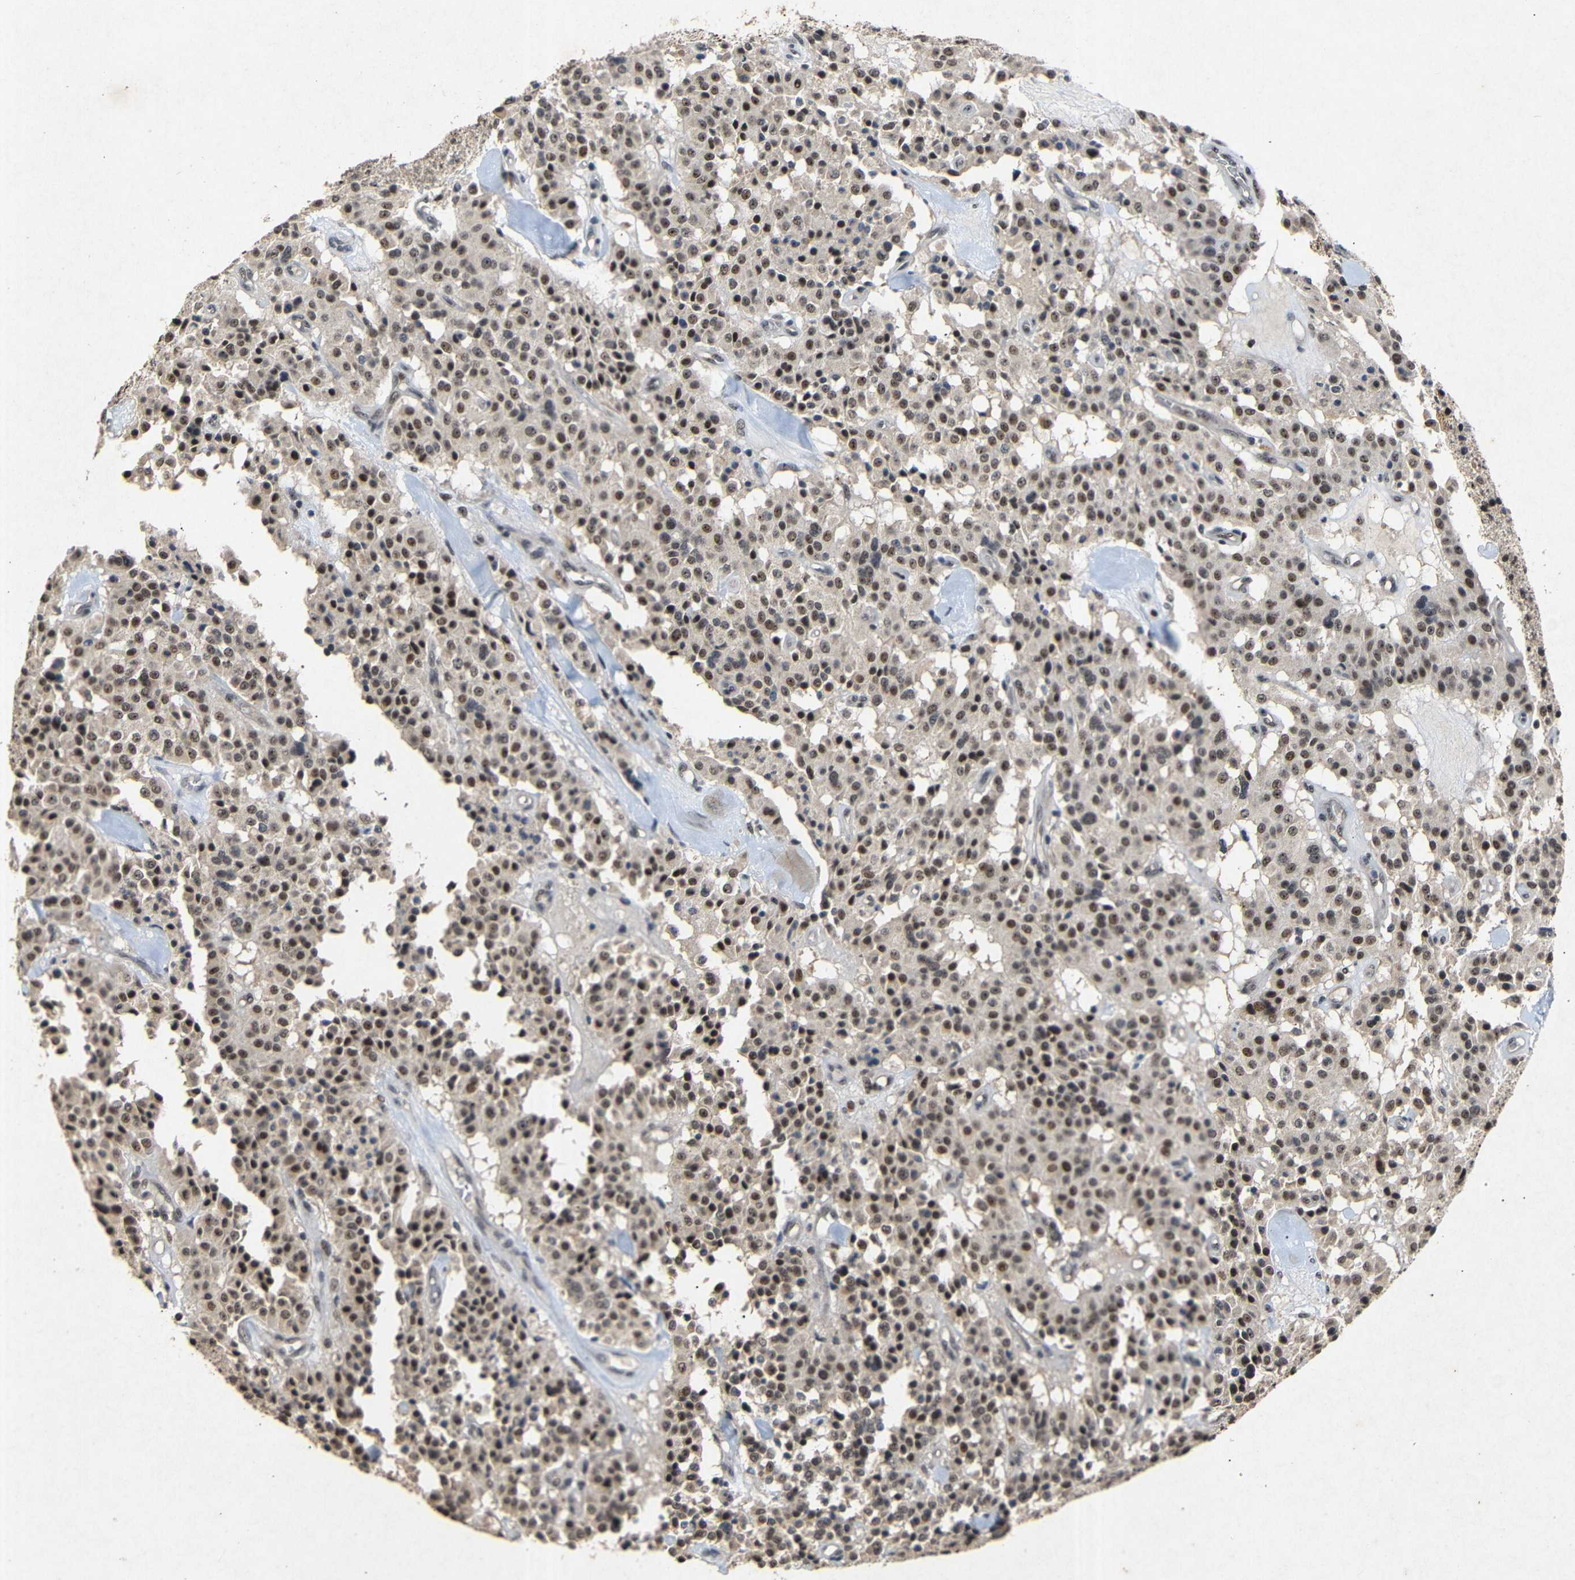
{"staining": {"intensity": "strong", "quantity": ">75%", "location": "nuclear"}, "tissue": "carcinoid", "cell_type": "Tumor cells", "image_type": "cancer", "snomed": [{"axis": "morphology", "description": "Carcinoid, malignant, NOS"}, {"axis": "topography", "description": "Lung"}], "caption": "Carcinoid tissue exhibits strong nuclear staining in approximately >75% of tumor cells, visualized by immunohistochemistry. (Brightfield microscopy of DAB IHC at high magnification).", "gene": "PARN", "patient": {"sex": "male", "age": 30}}